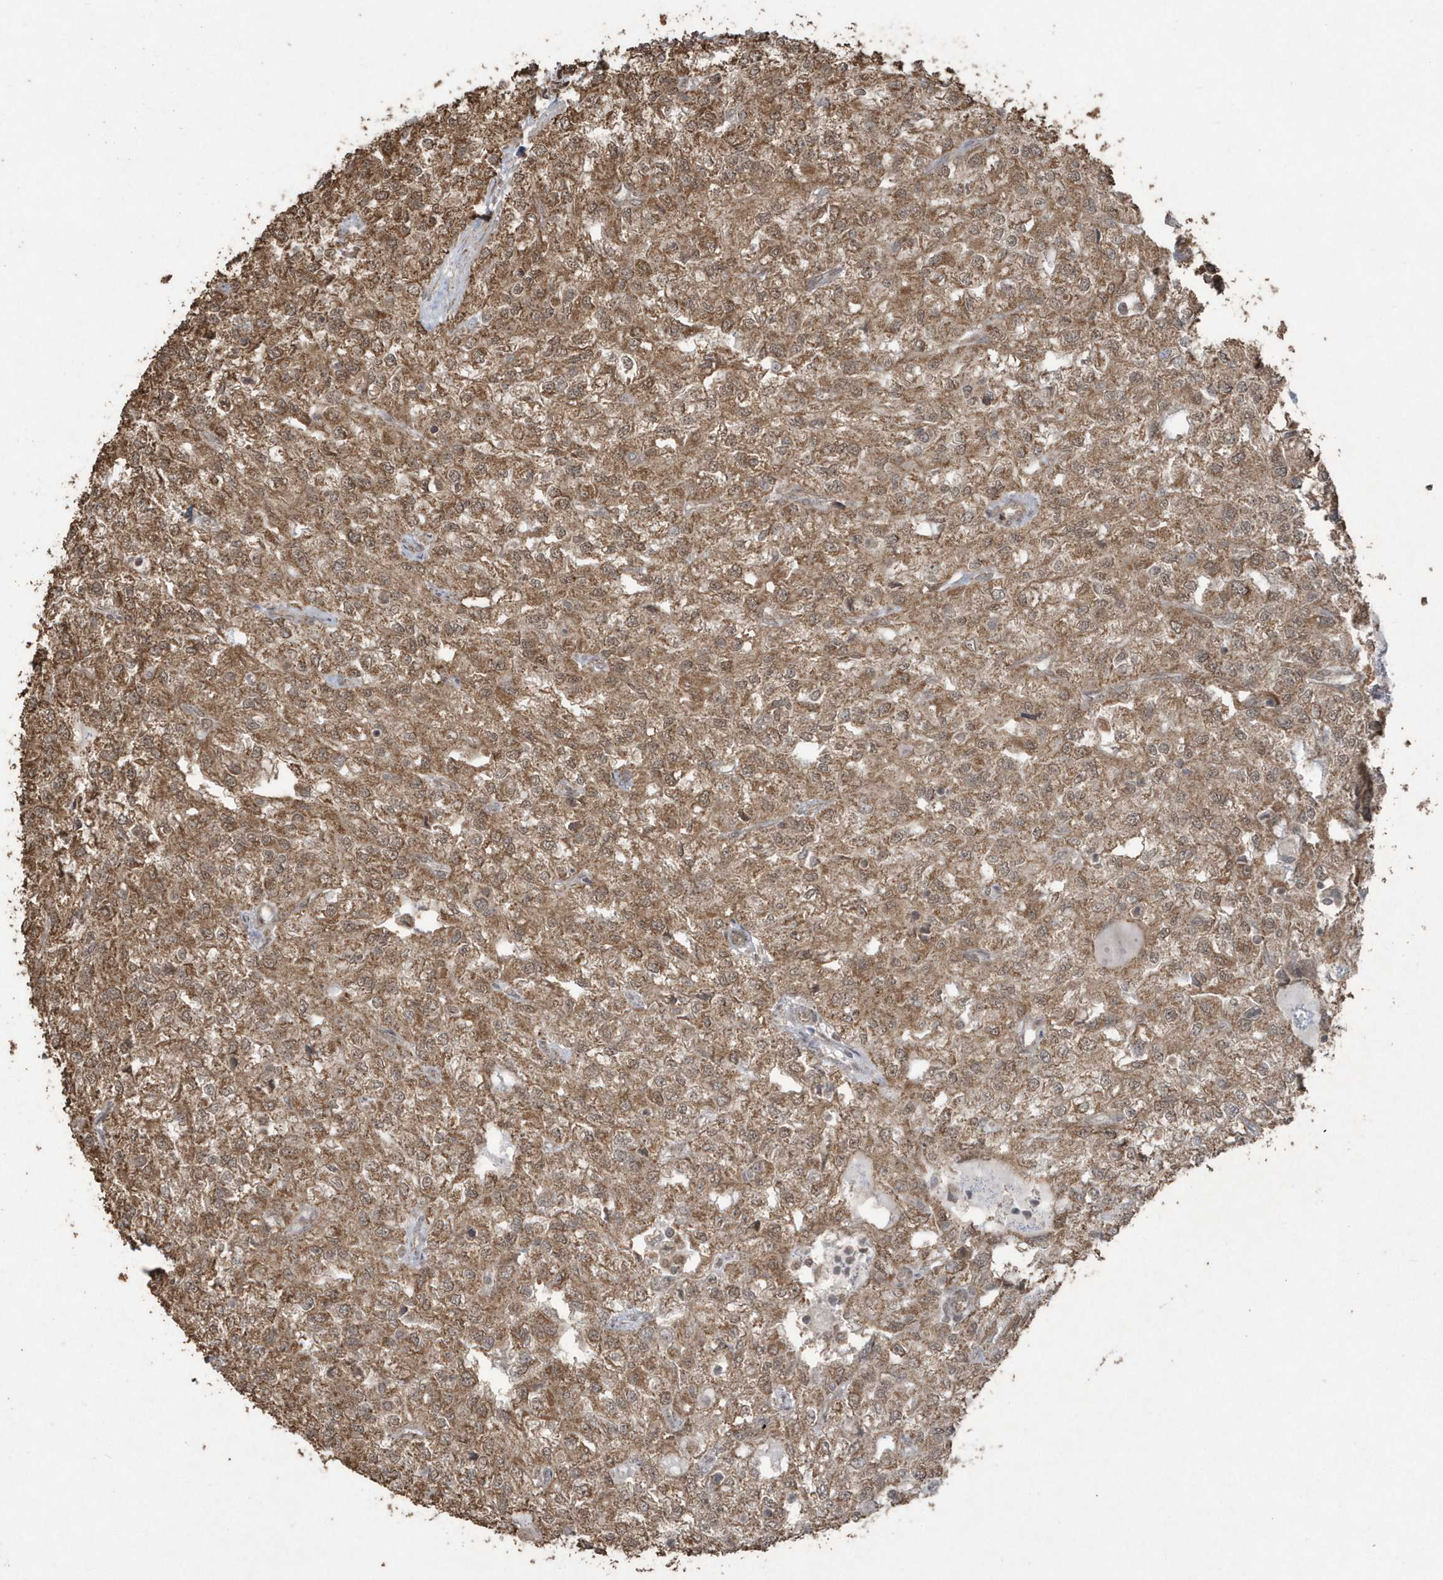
{"staining": {"intensity": "moderate", "quantity": ">75%", "location": "cytoplasmic/membranous"}, "tissue": "renal cancer", "cell_type": "Tumor cells", "image_type": "cancer", "snomed": [{"axis": "morphology", "description": "Adenocarcinoma, NOS"}, {"axis": "topography", "description": "Kidney"}], "caption": "Human renal cancer stained with a protein marker displays moderate staining in tumor cells.", "gene": "PAXBP1", "patient": {"sex": "female", "age": 54}}